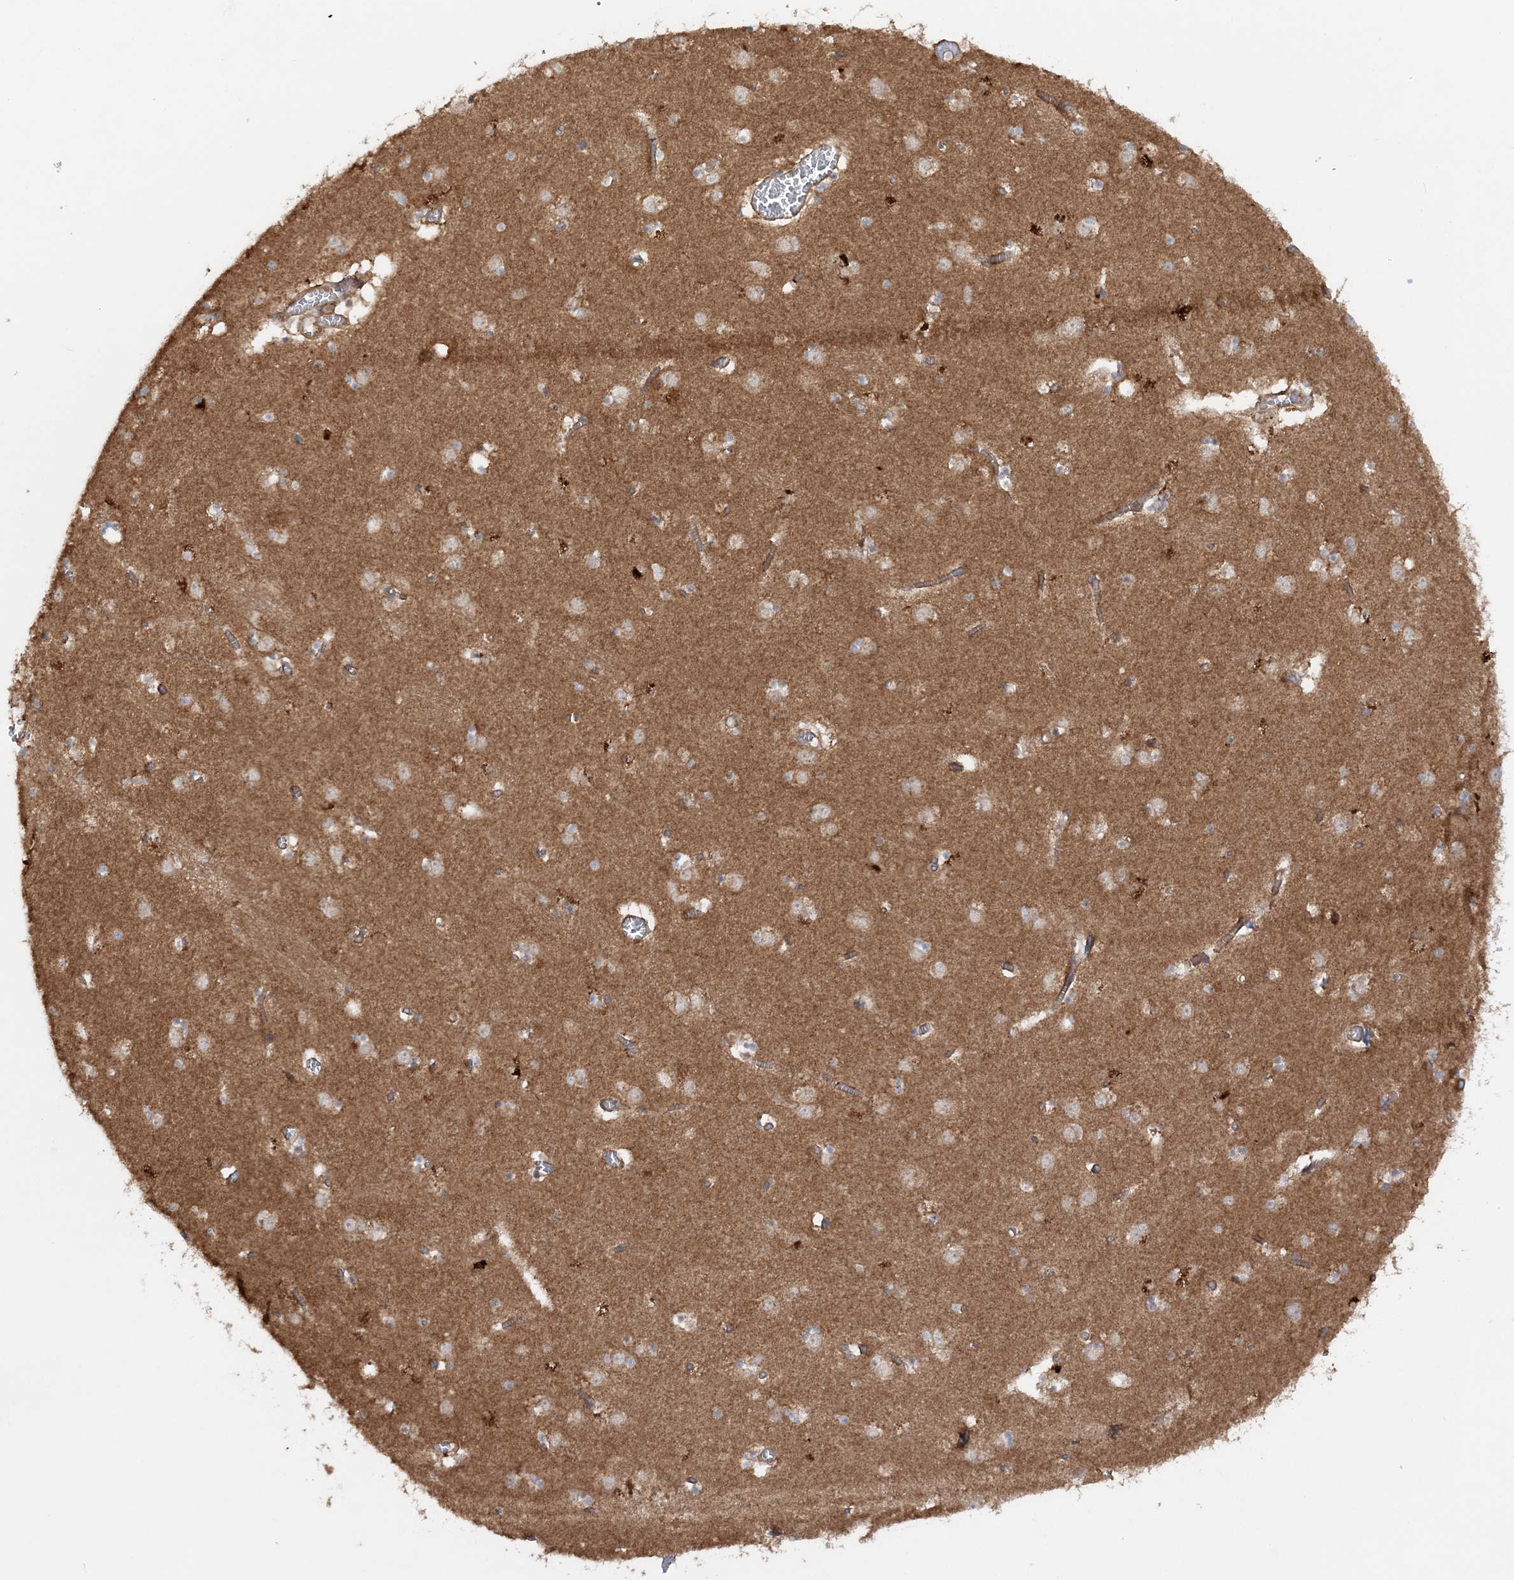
{"staining": {"intensity": "moderate", "quantity": "<25%", "location": "cytoplasmic/membranous"}, "tissue": "caudate", "cell_type": "Glial cells", "image_type": "normal", "snomed": [{"axis": "morphology", "description": "Normal tissue, NOS"}, {"axis": "topography", "description": "Lateral ventricle wall"}], "caption": "Immunohistochemistry (IHC) histopathology image of unremarkable human caudate stained for a protein (brown), which displays low levels of moderate cytoplasmic/membranous positivity in about <25% of glial cells.", "gene": "MOCS2", "patient": {"sex": "male", "age": 70}}